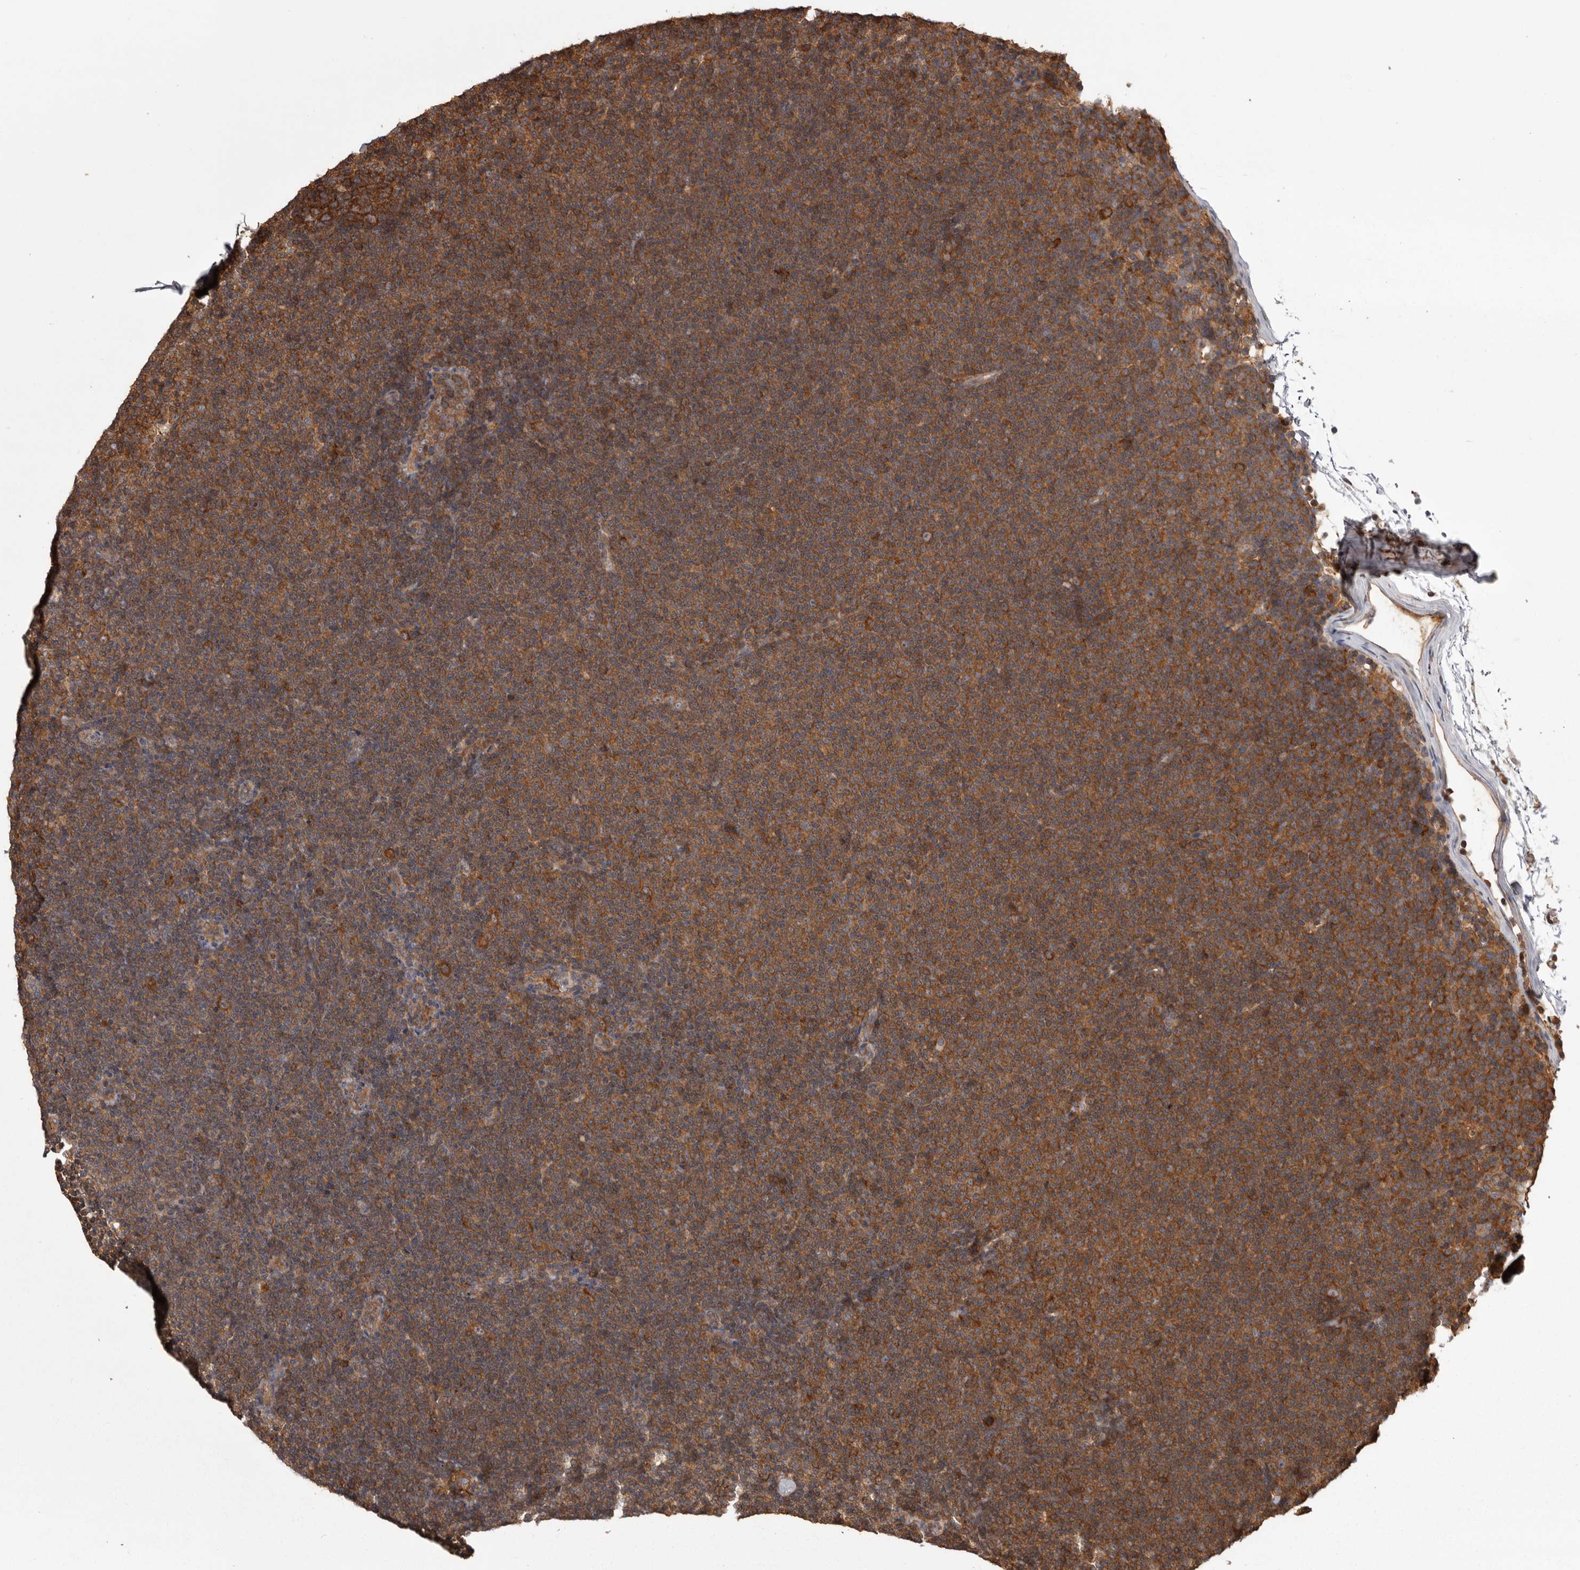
{"staining": {"intensity": "strong", "quantity": ">75%", "location": "cytoplasmic/membranous"}, "tissue": "lymphoma", "cell_type": "Tumor cells", "image_type": "cancer", "snomed": [{"axis": "morphology", "description": "Malignant lymphoma, non-Hodgkin's type, Low grade"}, {"axis": "topography", "description": "Lymph node"}], "caption": "This micrograph displays immunohistochemistry (IHC) staining of human low-grade malignant lymphoma, non-Hodgkin's type, with high strong cytoplasmic/membranous positivity in about >75% of tumor cells.", "gene": "DARS1", "patient": {"sex": "female", "age": 53}}